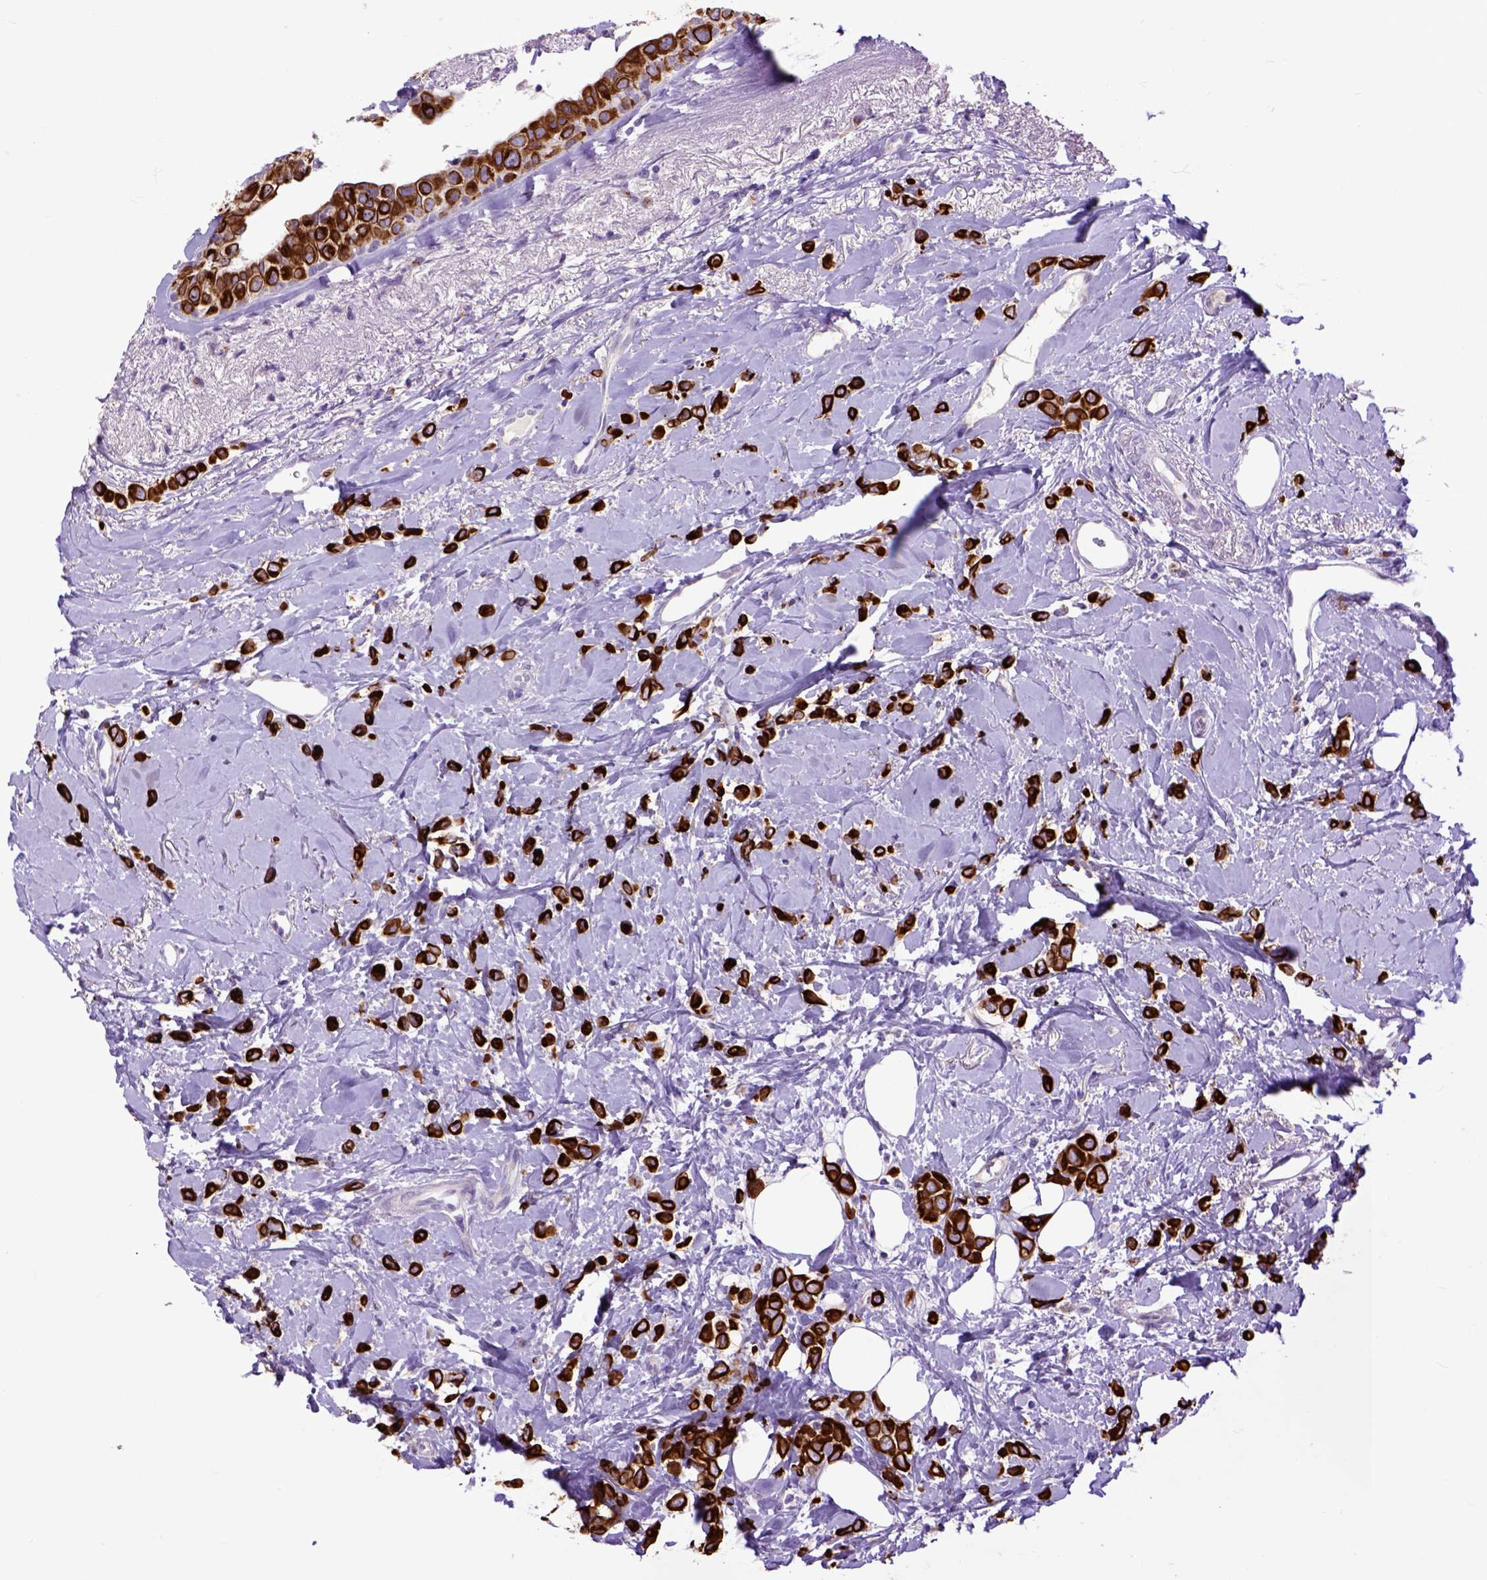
{"staining": {"intensity": "strong", "quantity": ">75%", "location": "cytoplasmic/membranous"}, "tissue": "breast cancer", "cell_type": "Tumor cells", "image_type": "cancer", "snomed": [{"axis": "morphology", "description": "Lobular carcinoma"}, {"axis": "topography", "description": "Breast"}], "caption": "Breast cancer stained with a brown dye exhibits strong cytoplasmic/membranous positive staining in approximately >75% of tumor cells.", "gene": "RAB25", "patient": {"sex": "female", "age": 66}}